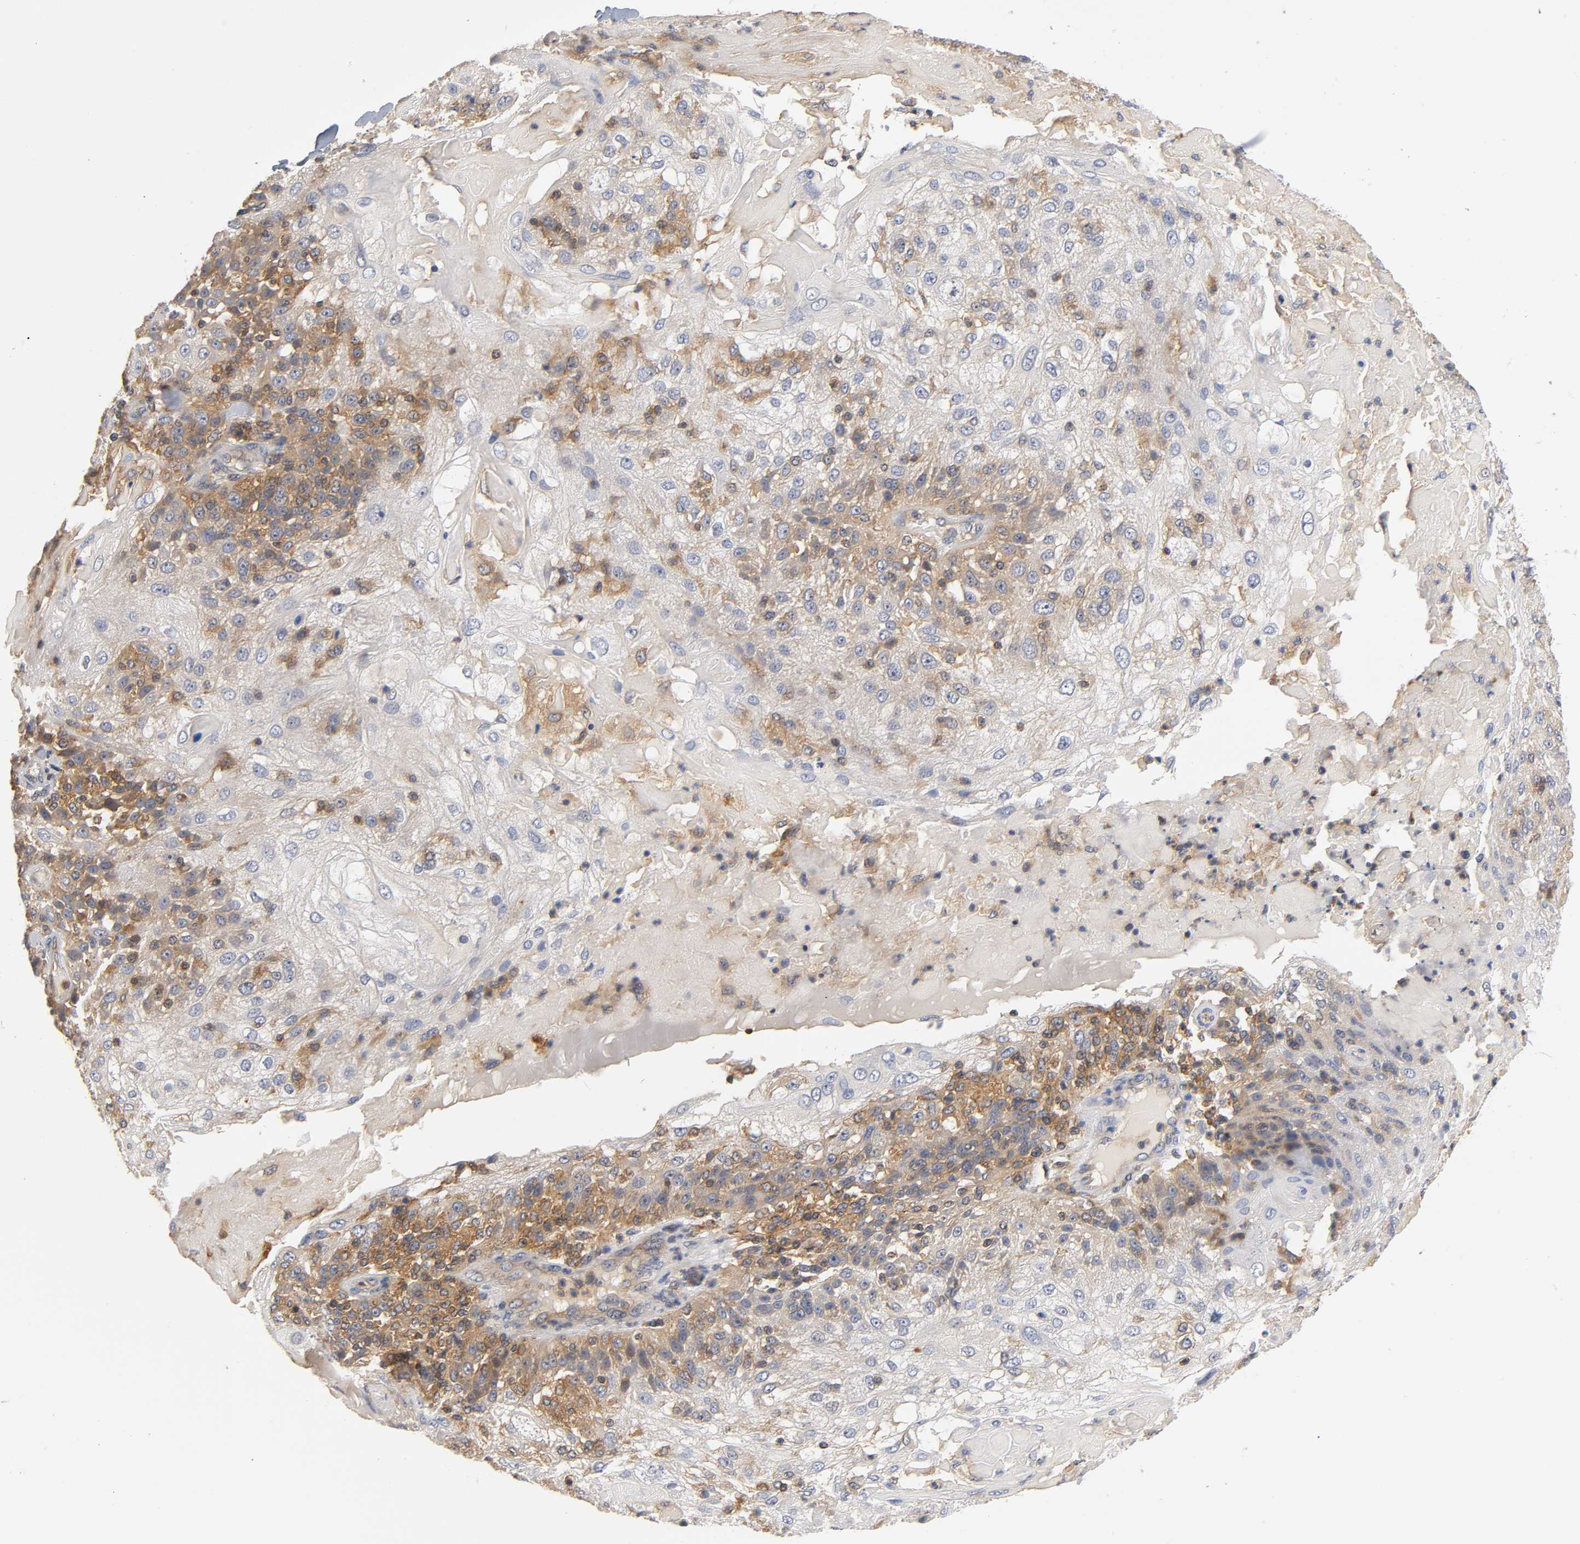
{"staining": {"intensity": "moderate", "quantity": "25%-75%", "location": "cytoplasmic/membranous"}, "tissue": "skin cancer", "cell_type": "Tumor cells", "image_type": "cancer", "snomed": [{"axis": "morphology", "description": "Normal tissue, NOS"}, {"axis": "morphology", "description": "Squamous cell carcinoma, NOS"}, {"axis": "topography", "description": "Skin"}], "caption": "Immunohistochemistry (IHC) (DAB) staining of squamous cell carcinoma (skin) shows moderate cytoplasmic/membranous protein staining in approximately 25%-75% of tumor cells.", "gene": "ACTR2", "patient": {"sex": "female", "age": 83}}